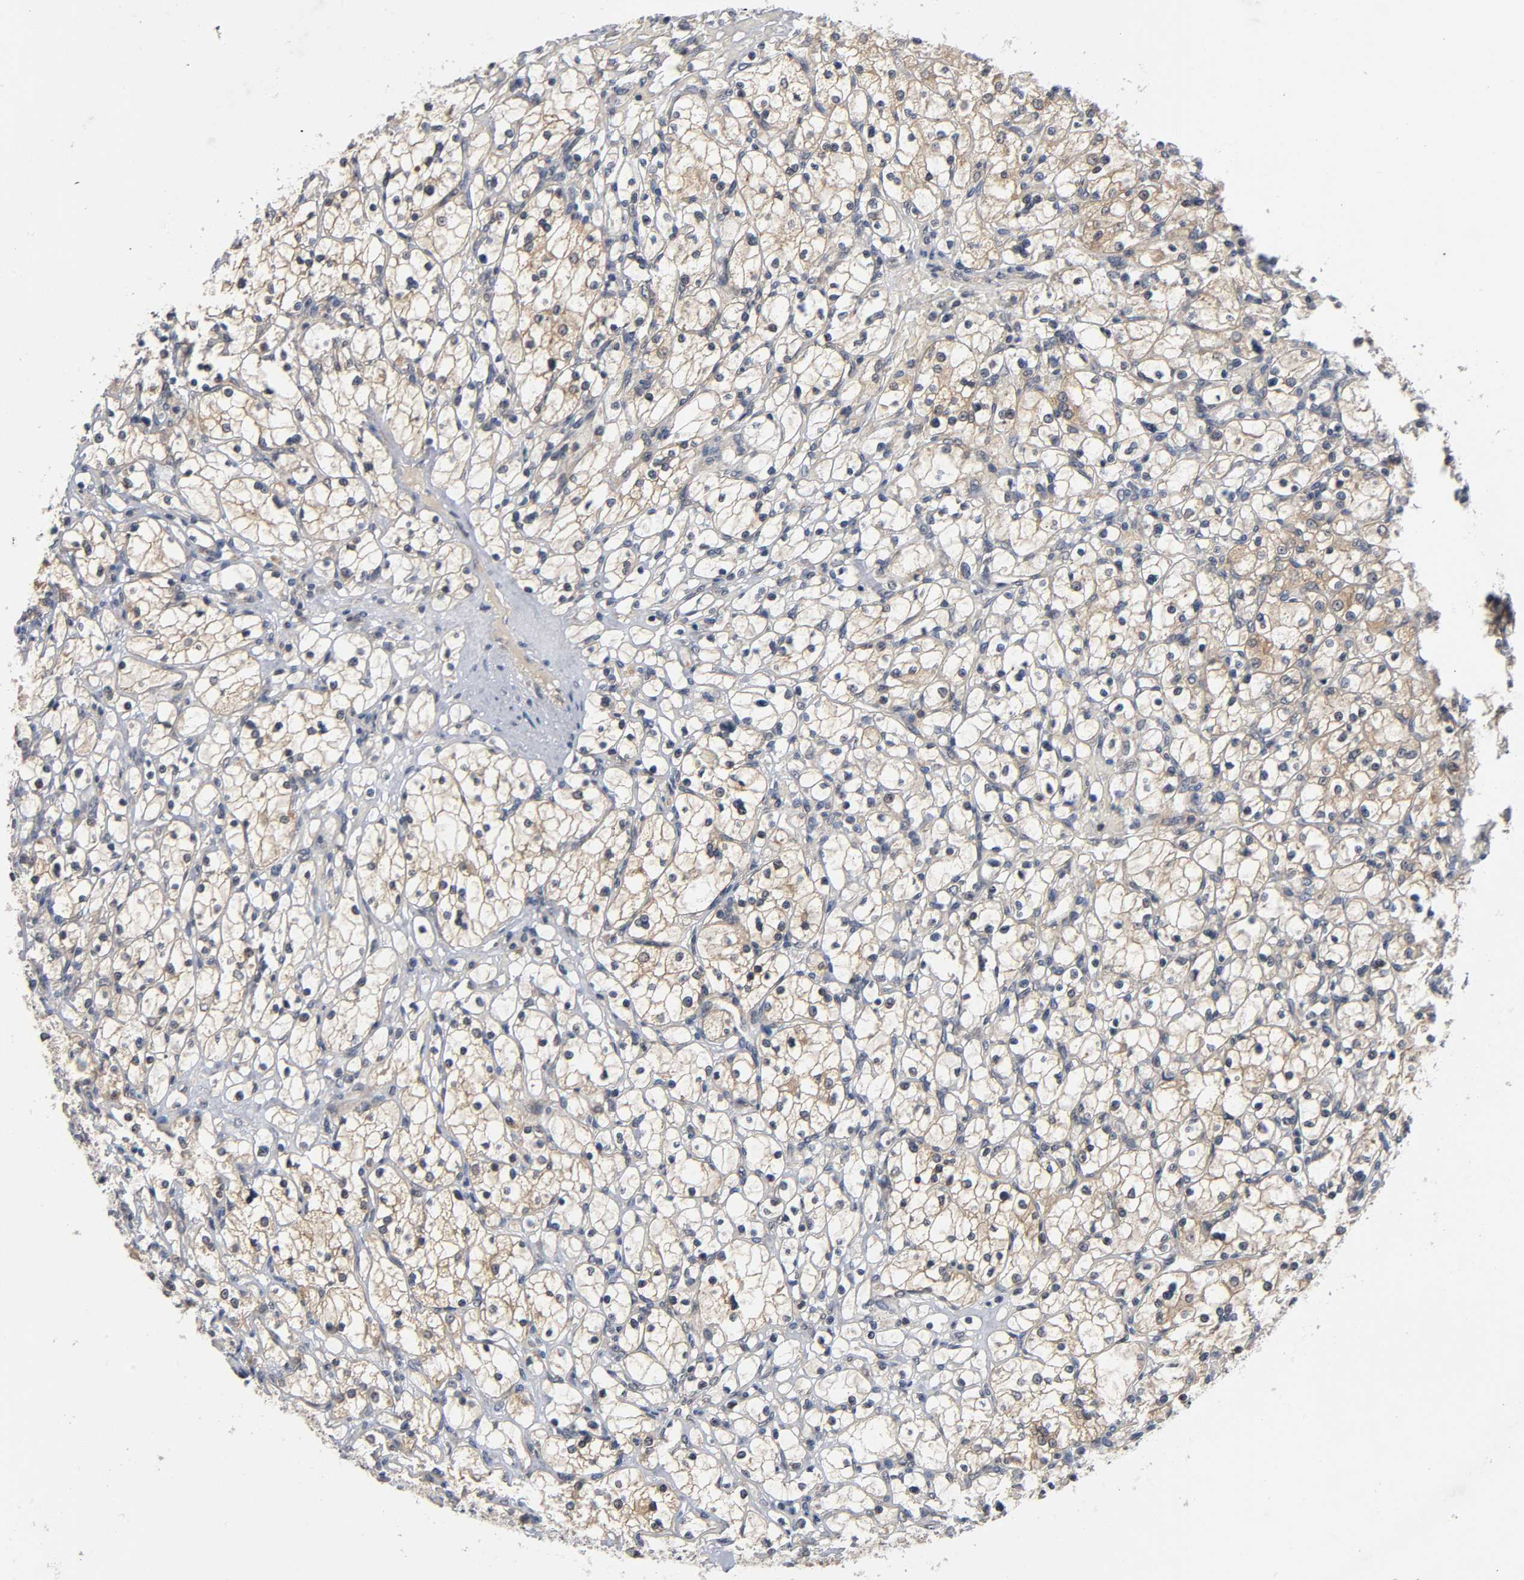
{"staining": {"intensity": "moderate", "quantity": ">75%", "location": "cytoplasmic/membranous"}, "tissue": "renal cancer", "cell_type": "Tumor cells", "image_type": "cancer", "snomed": [{"axis": "morphology", "description": "Adenocarcinoma, NOS"}, {"axis": "topography", "description": "Kidney"}], "caption": "Immunohistochemistry (DAB) staining of renal cancer demonstrates moderate cytoplasmic/membranous protein expression in approximately >75% of tumor cells.", "gene": "MAPK8", "patient": {"sex": "female", "age": 83}}